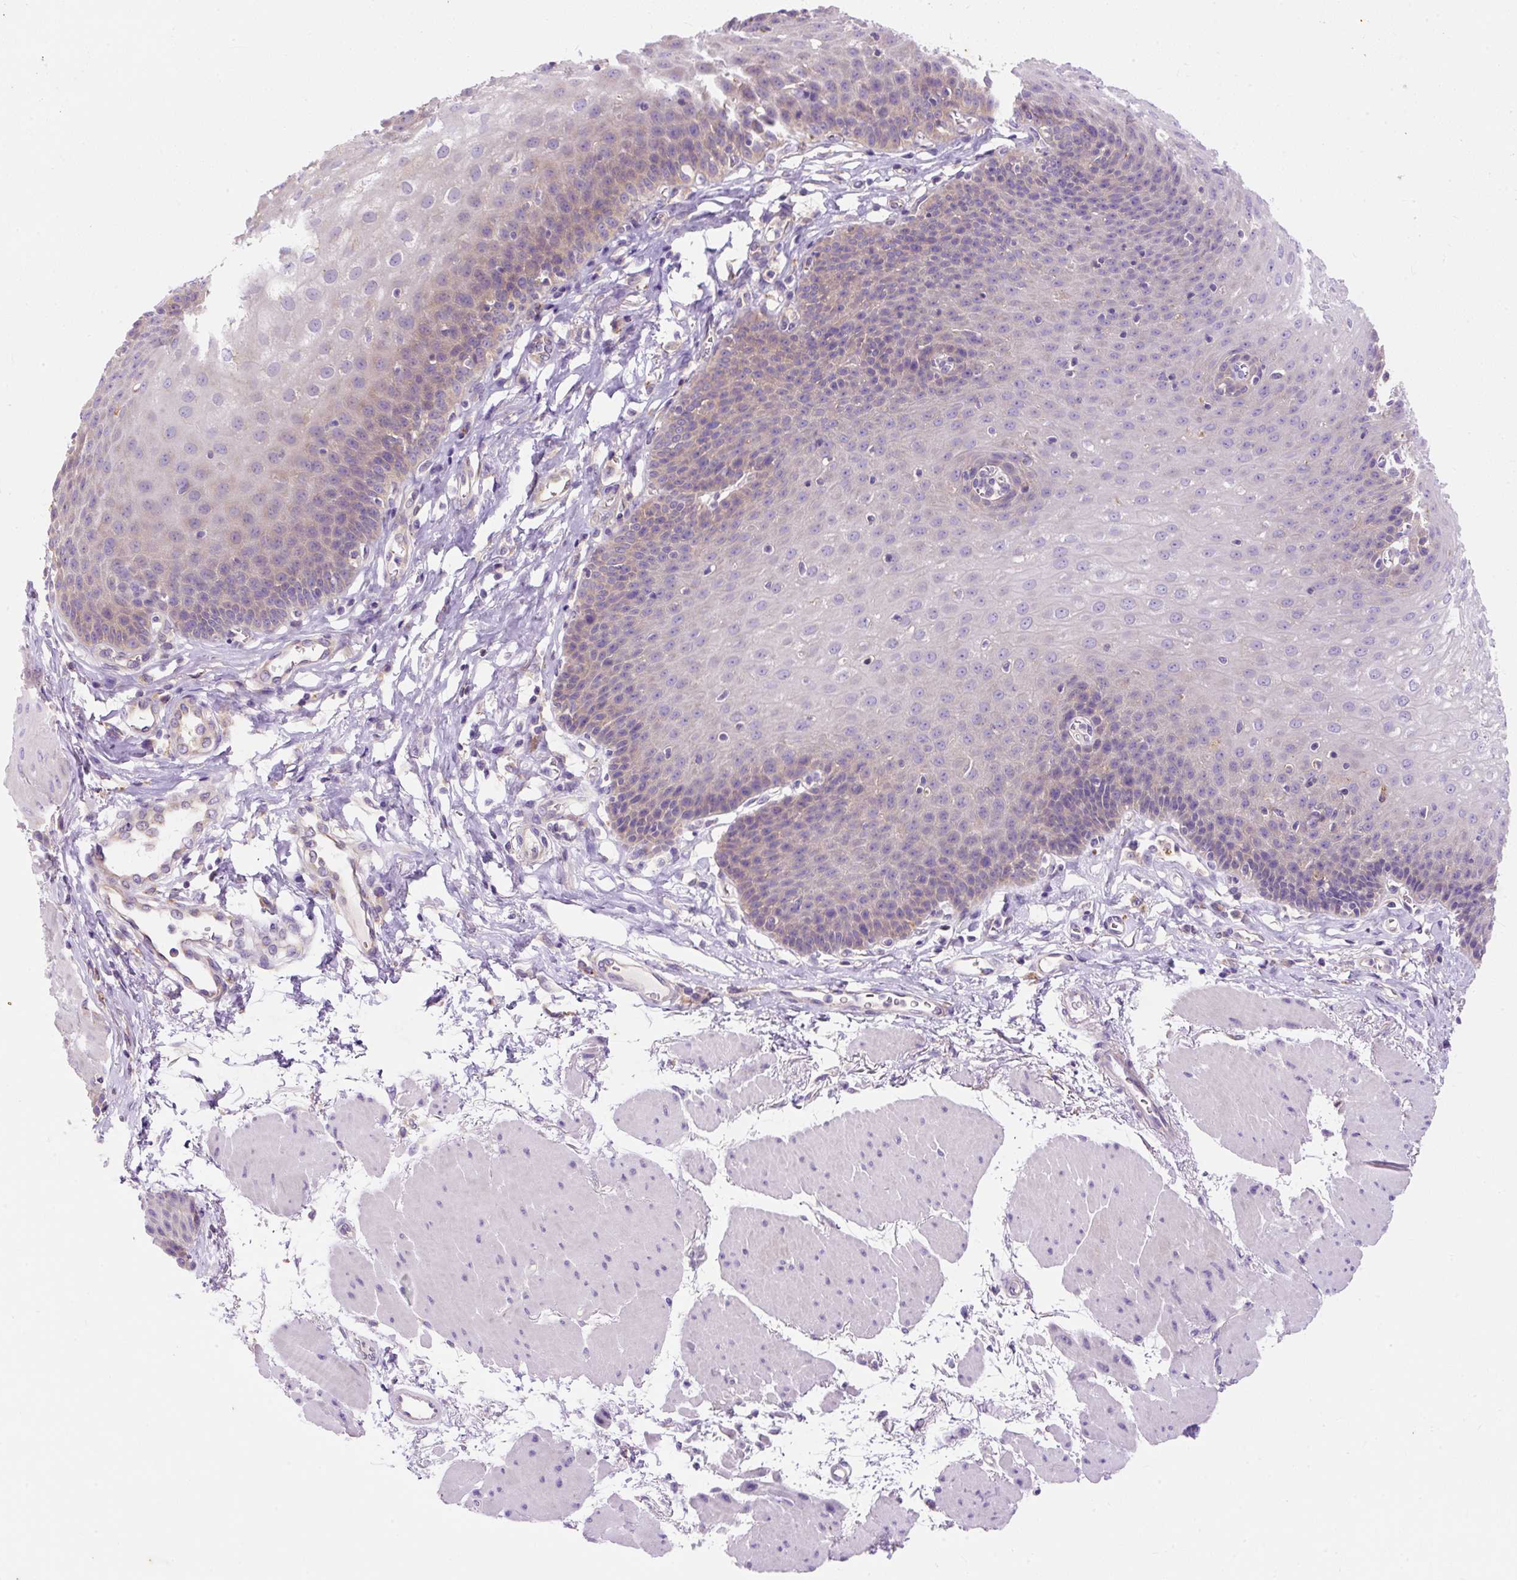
{"staining": {"intensity": "weak", "quantity": "<25%", "location": "cytoplasmic/membranous"}, "tissue": "esophagus", "cell_type": "Squamous epithelial cells", "image_type": "normal", "snomed": [{"axis": "morphology", "description": "Normal tissue, NOS"}, {"axis": "topography", "description": "Esophagus"}], "caption": "This micrograph is of unremarkable esophagus stained with immunohistochemistry to label a protein in brown with the nuclei are counter-stained blue. There is no expression in squamous epithelial cells. Brightfield microscopy of immunohistochemistry (IHC) stained with DAB (3,3'-diaminobenzidine) (brown) and hematoxylin (blue), captured at high magnification.", "gene": "OR4K15", "patient": {"sex": "female", "age": 81}}